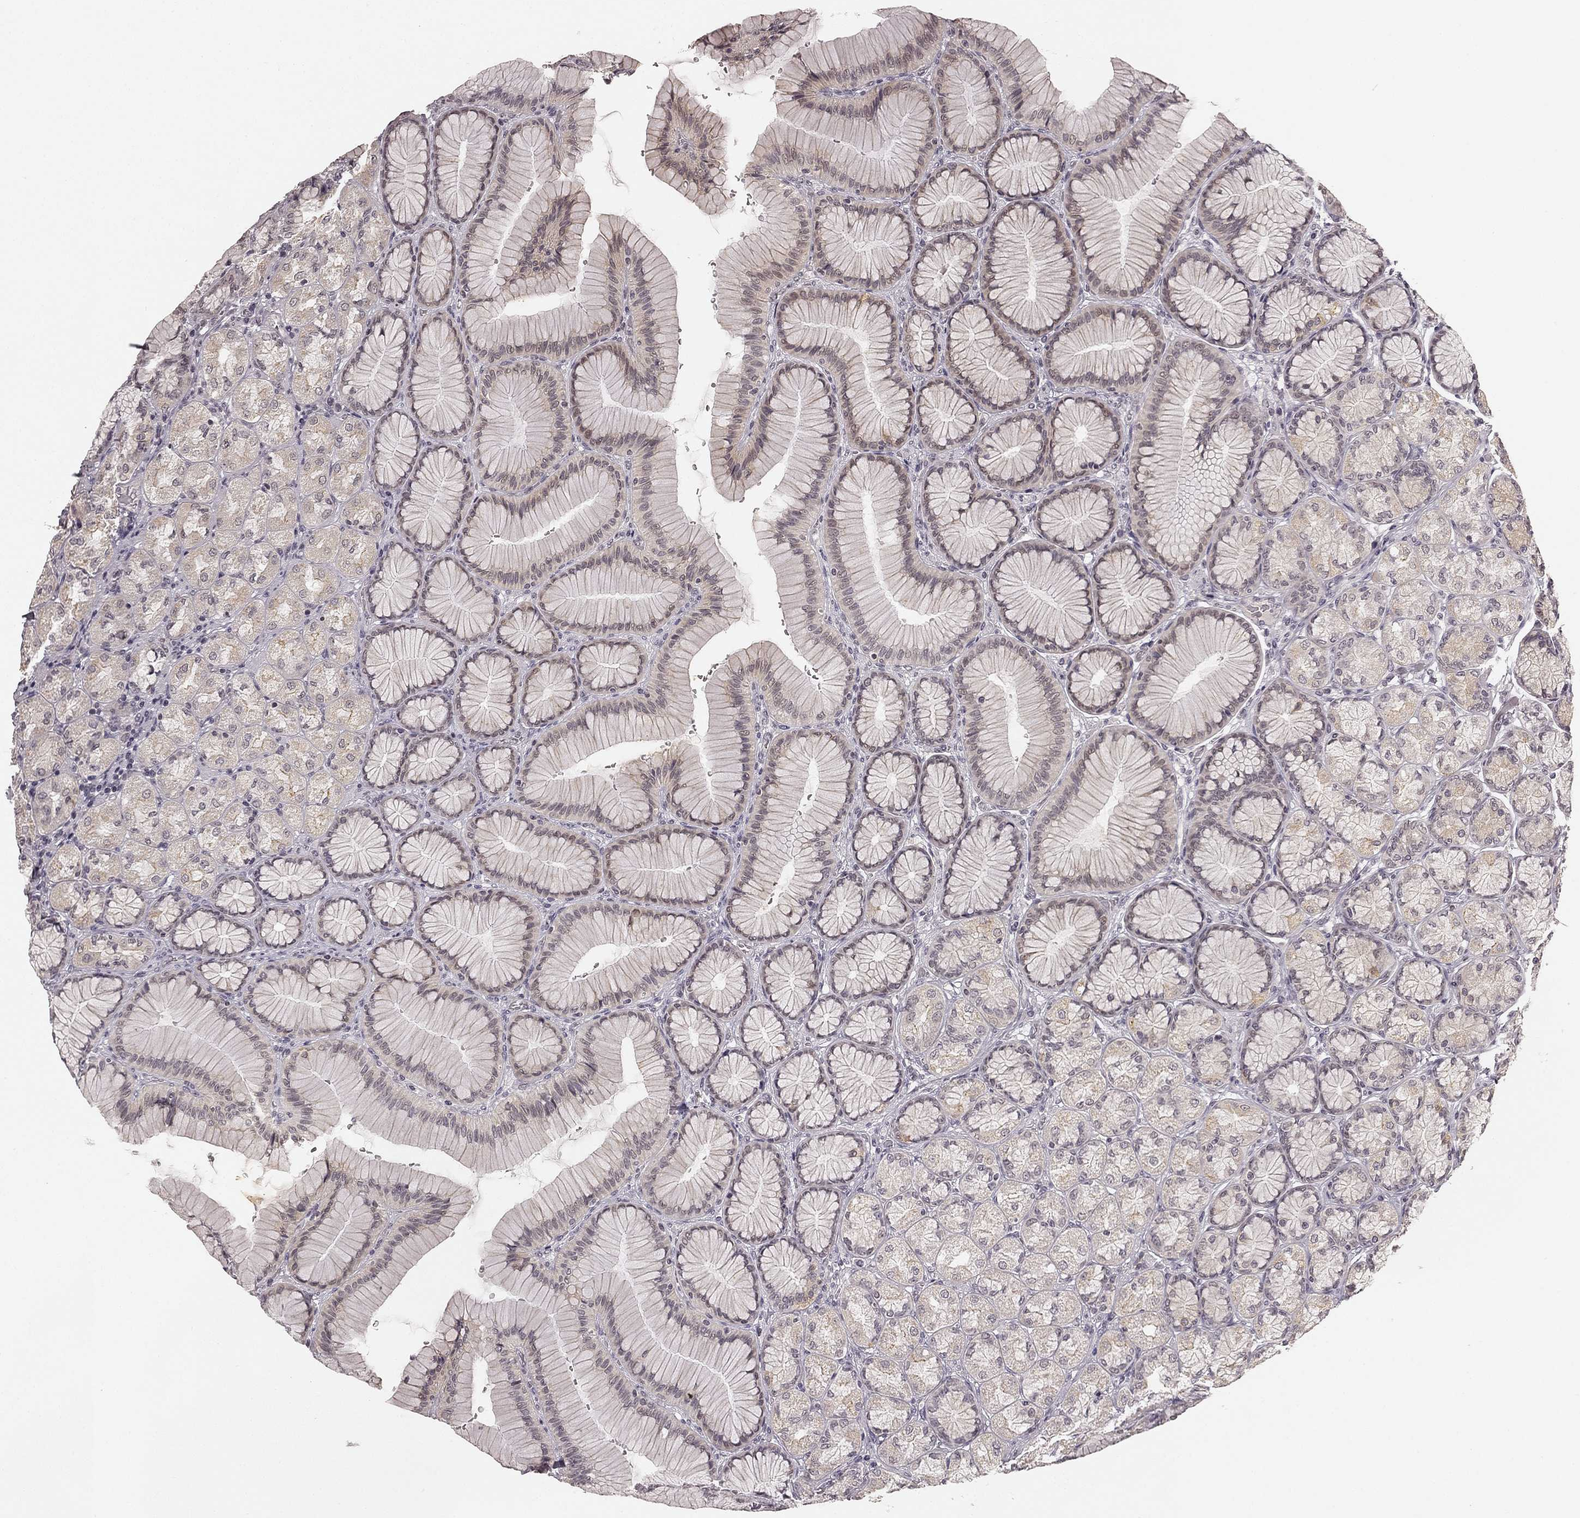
{"staining": {"intensity": "strong", "quantity": "<25%", "location": "cytoplasmic/membranous"}, "tissue": "stomach", "cell_type": "Glandular cells", "image_type": "normal", "snomed": [{"axis": "morphology", "description": "Normal tissue, NOS"}, {"axis": "morphology", "description": "Adenocarcinoma, NOS"}, {"axis": "morphology", "description": "Adenocarcinoma, High grade"}, {"axis": "topography", "description": "Stomach, upper"}, {"axis": "topography", "description": "Stomach"}], "caption": "Immunohistochemistry image of unremarkable stomach: stomach stained using IHC reveals medium levels of strong protein expression localized specifically in the cytoplasmic/membranous of glandular cells, appearing as a cytoplasmic/membranous brown color.", "gene": "HCN4", "patient": {"sex": "female", "age": 65}}